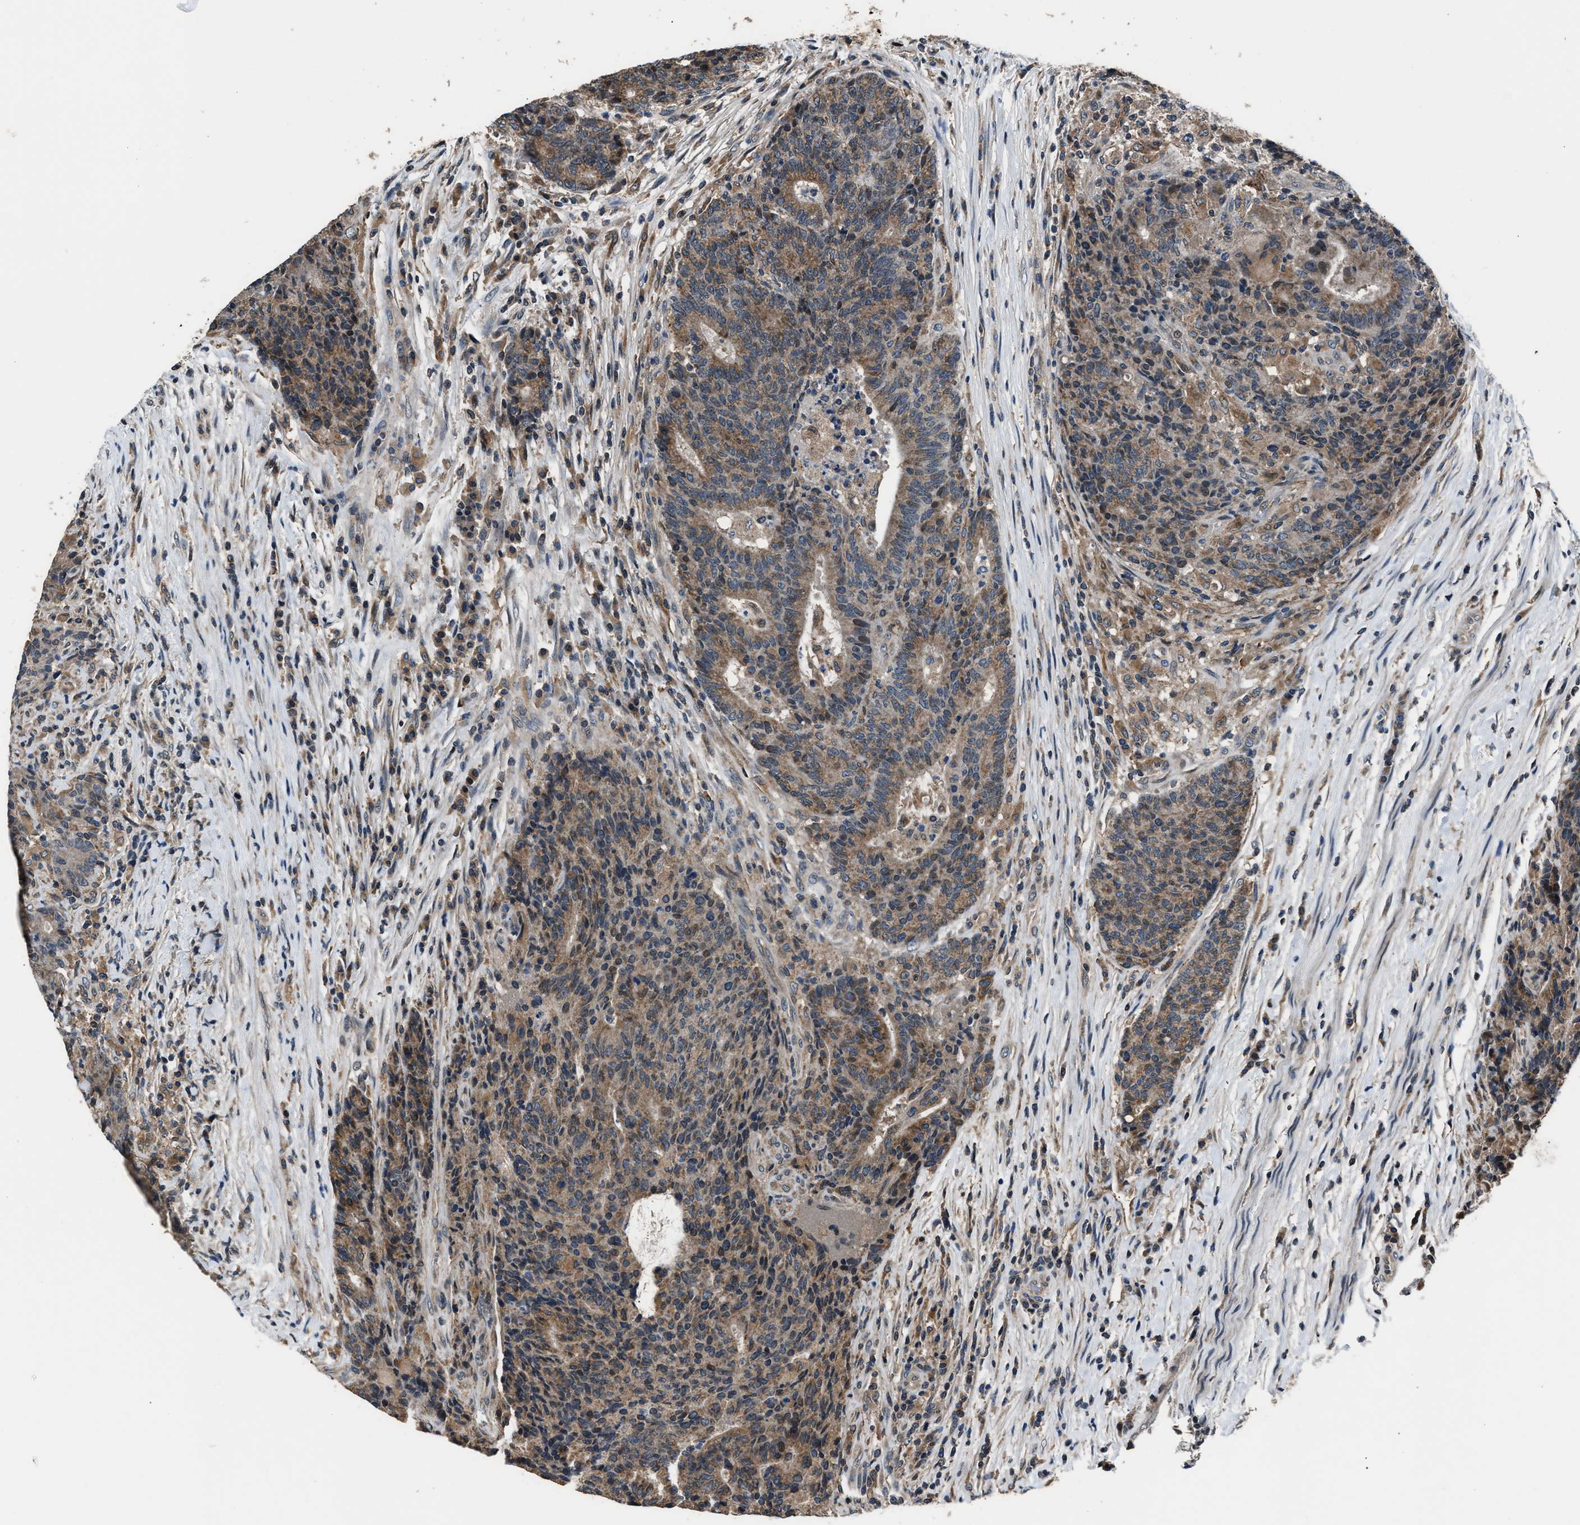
{"staining": {"intensity": "moderate", "quantity": ">75%", "location": "cytoplasmic/membranous"}, "tissue": "colorectal cancer", "cell_type": "Tumor cells", "image_type": "cancer", "snomed": [{"axis": "morphology", "description": "Normal tissue, NOS"}, {"axis": "morphology", "description": "Adenocarcinoma, NOS"}, {"axis": "topography", "description": "Colon"}], "caption": "High-power microscopy captured an immunohistochemistry micrograph of colorectal adenocarcinoma, revealing moderate cytoplasmic/membranous positivity in approximately >75% of tumor cells.", "gene": "TNRC18", "patient": {"sex": "female", "age": 75}}